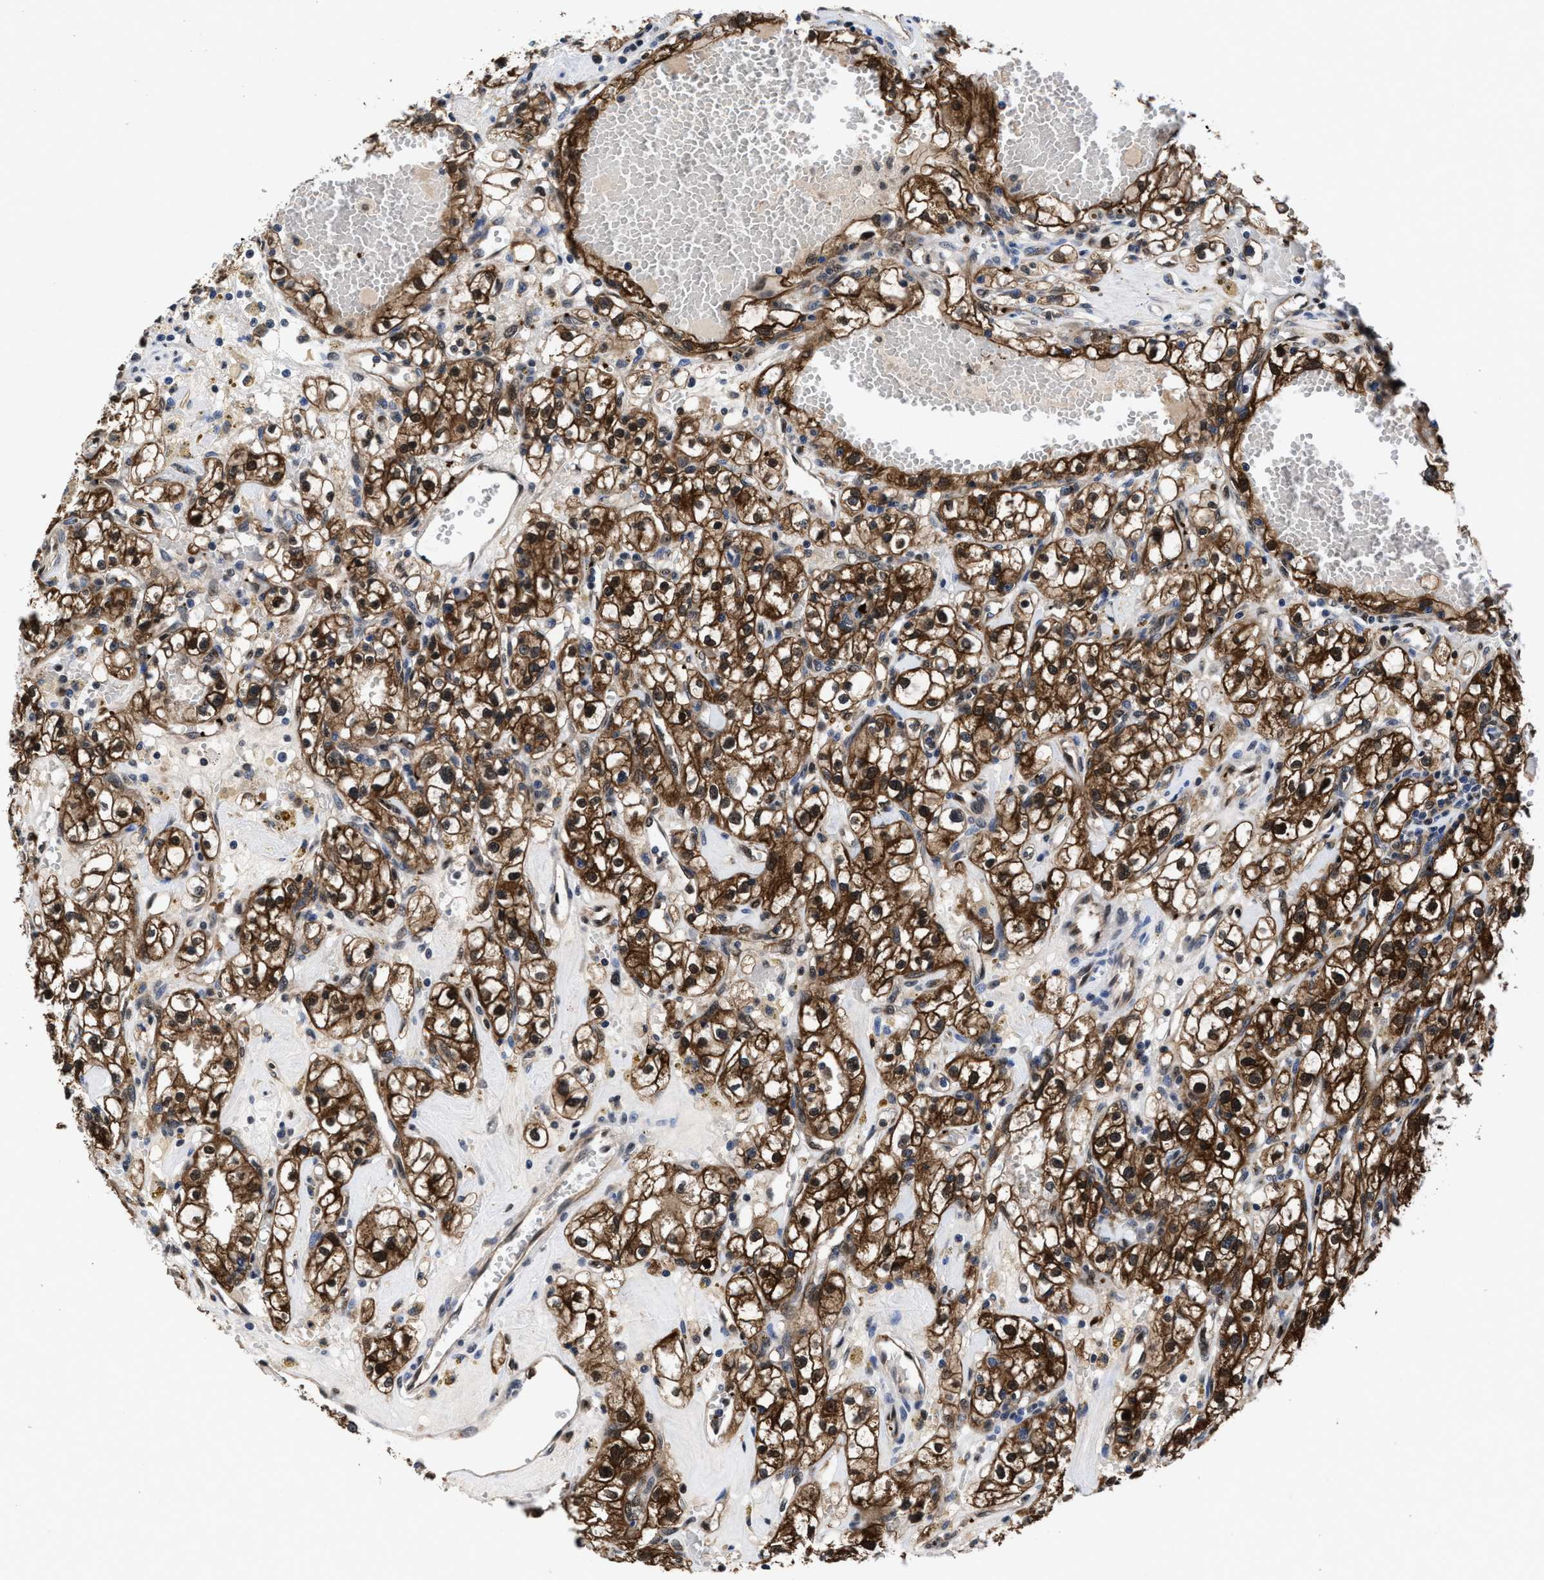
{"staining": {"intensity": "strong", "quantity": ">75%", "location": "cytoplasmic/membranous"}, "tissue": "renal cancer", "cell_type": "Tumor cells", "image_type": "cancer", "snomed": [{"axis": "morphology", "description": "Adenocarcinoma, NOS"}, {"axis": "topography", "description": "Kidney"}], "caption": "This histopathology image exhibits adenocarcinoma (renal) stained with IHC to label a protein in brown. The cytoplasmic/membranous of tumor cells show strong positivity for the protein. Nuclei are counter-stained blue.", "gene": "ACLY", "patient": {"sex": "male", "age": 56}}